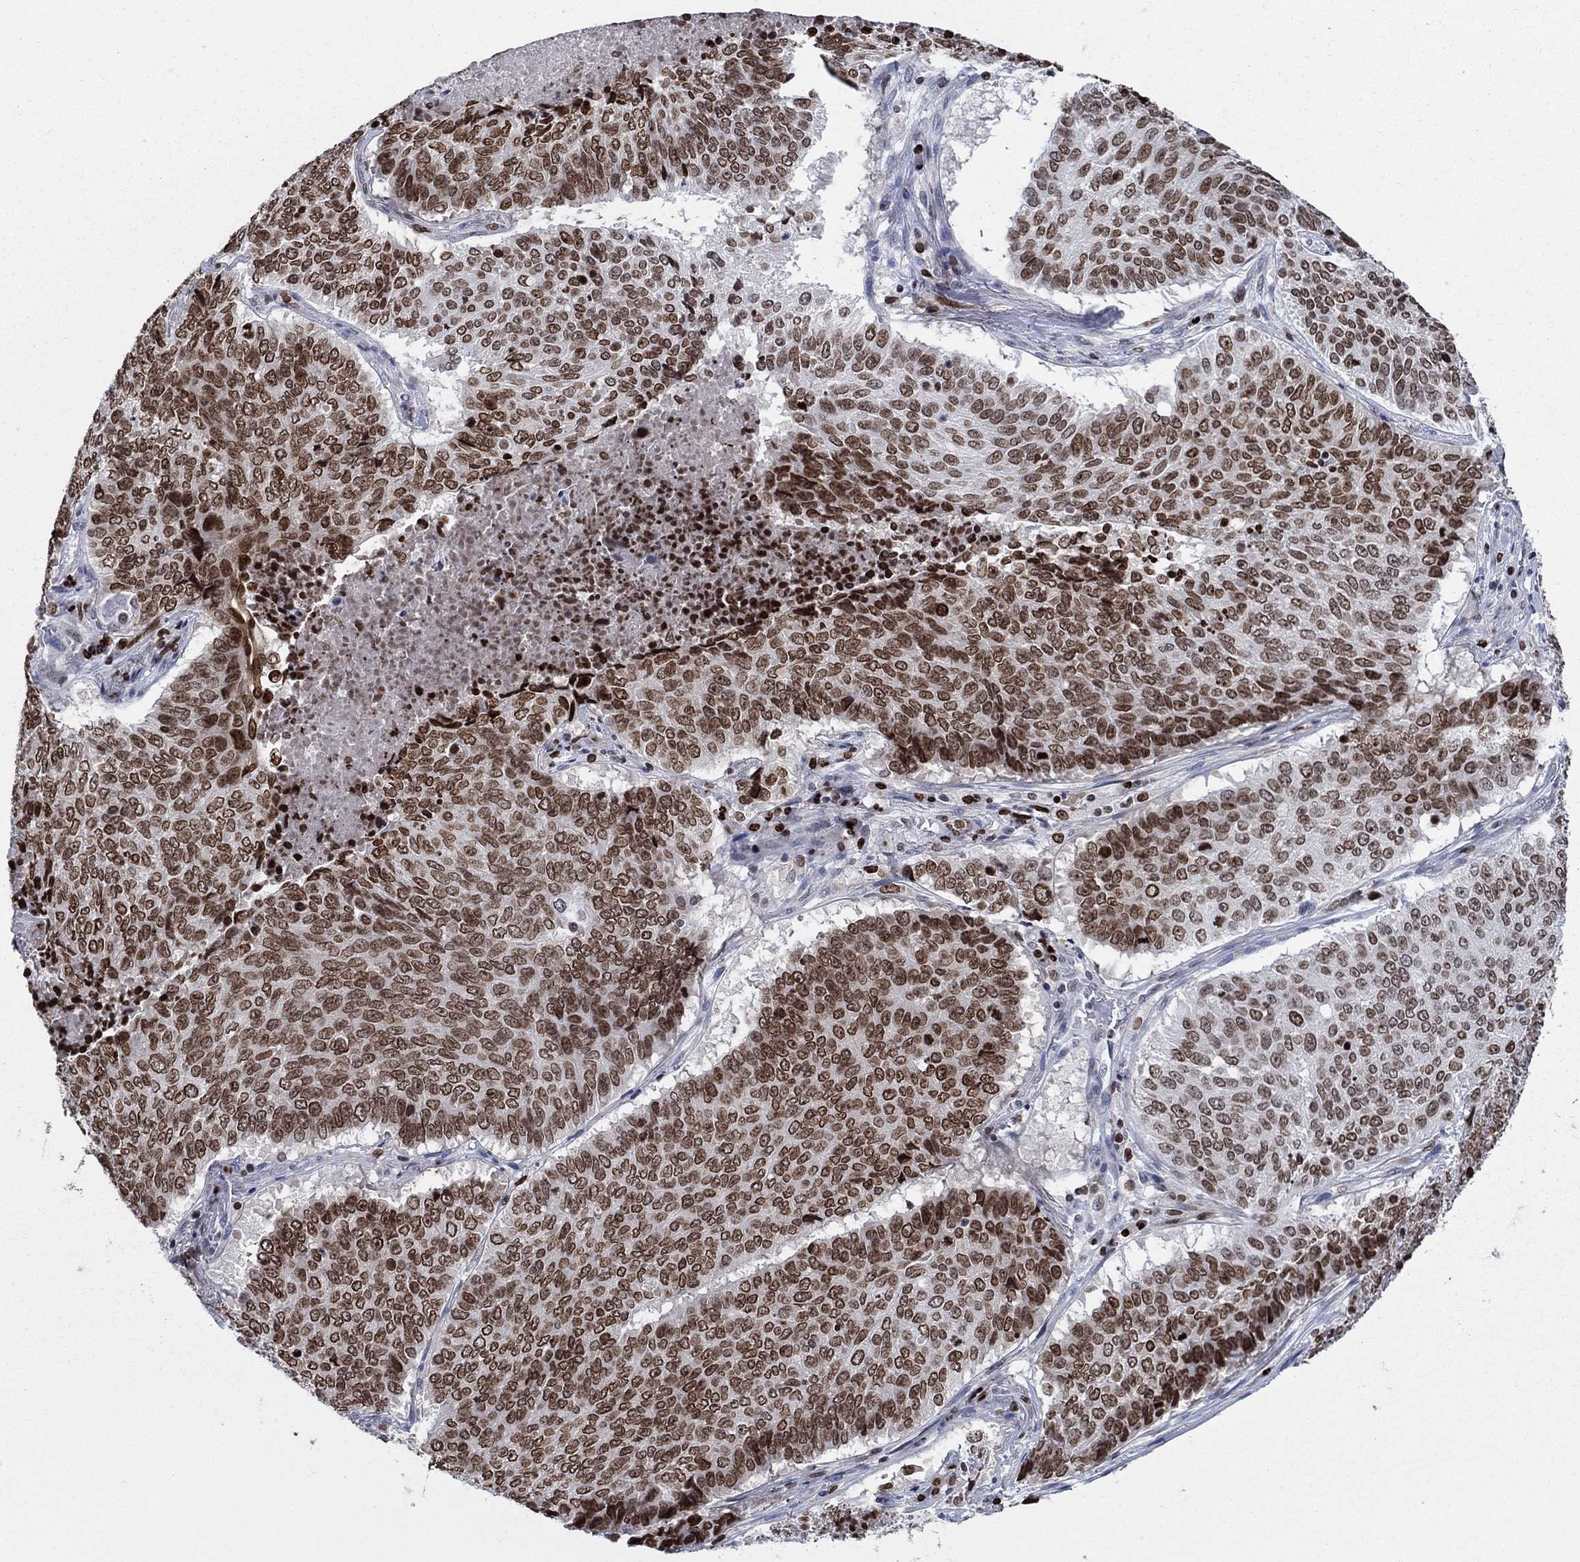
{"staining": {"intensity": "moderate", "quantity": "25%-75%", "location": "cytoplasmic/membranous,nuclear"}, "tissue": "lung cancer", "cell_type": "Tumor cells", "image_type": "cancer", "snomed": [{"axis": "morphology", "description": "Squamous cell carcinoma, NOS"}, {"axis": "topography", "description": "Lung"}], "caption": "The histopathology image exhibits staining of squamous cell carcinoma (lung), revealing moderate cytoplasmic/membranous and nuclear protein staining (brown color) within tumor cells.", "gene": "HMGA1", "patient": {"sex": "male", "age": 64}}